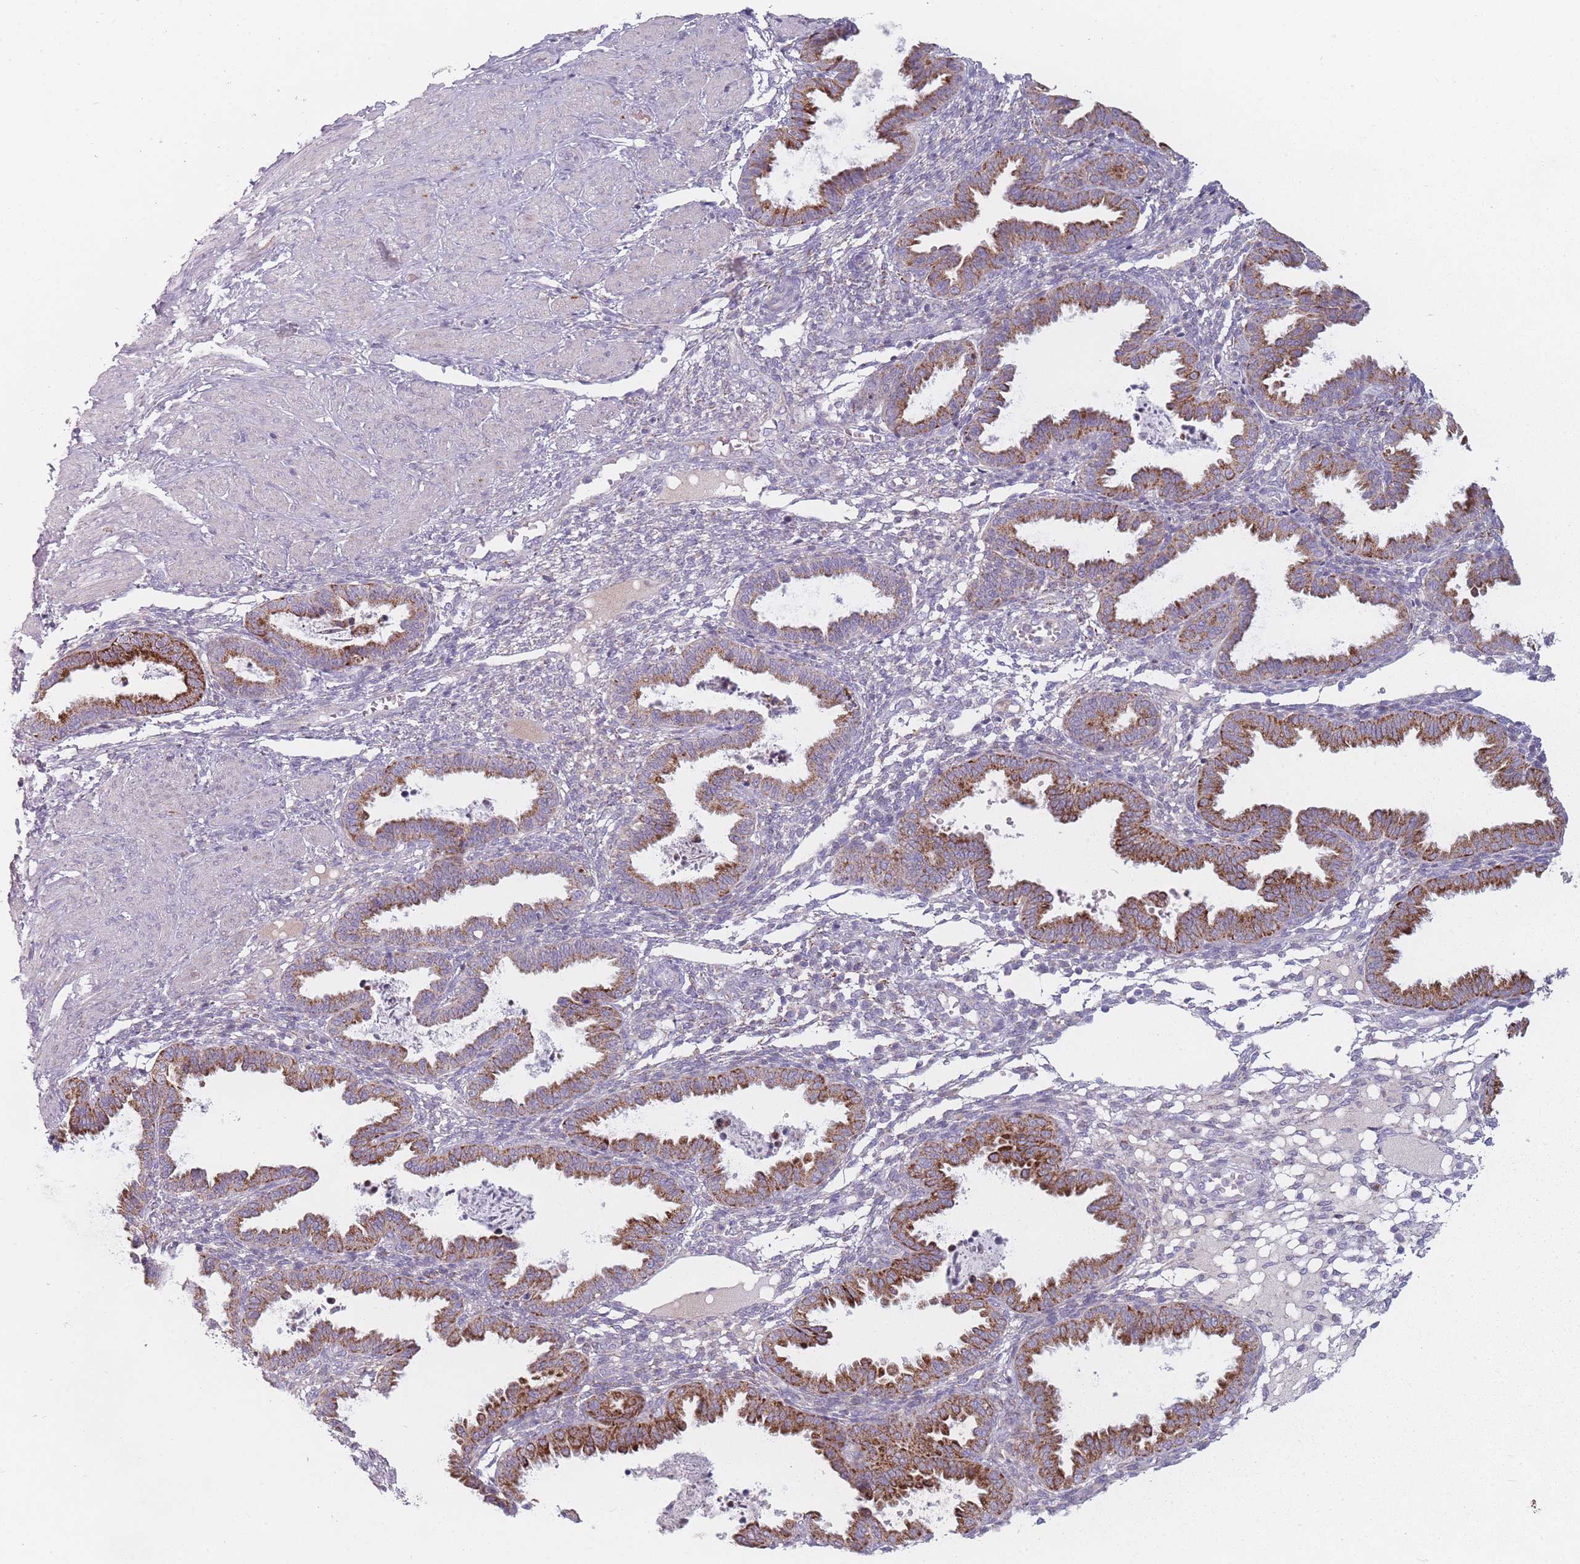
{"staining": {"intensity": "negative", "quantity": "none", "location": "none"}, "tissue": "endometrium", "cell_type": "Cells in endometrial stroma", "image_type": "normal", "snomed": [{"axis": "morphology", "description": "Normal tissue, NOS"}, {"axis": "topography", "description": "Endometrium"}], "caption": "Histopathology image shows no significant protein positivity in cells in endometrial stroma of normal endometrium.", "gene": "PEX11B", "patient": {"sex": "female", "age": 33}}